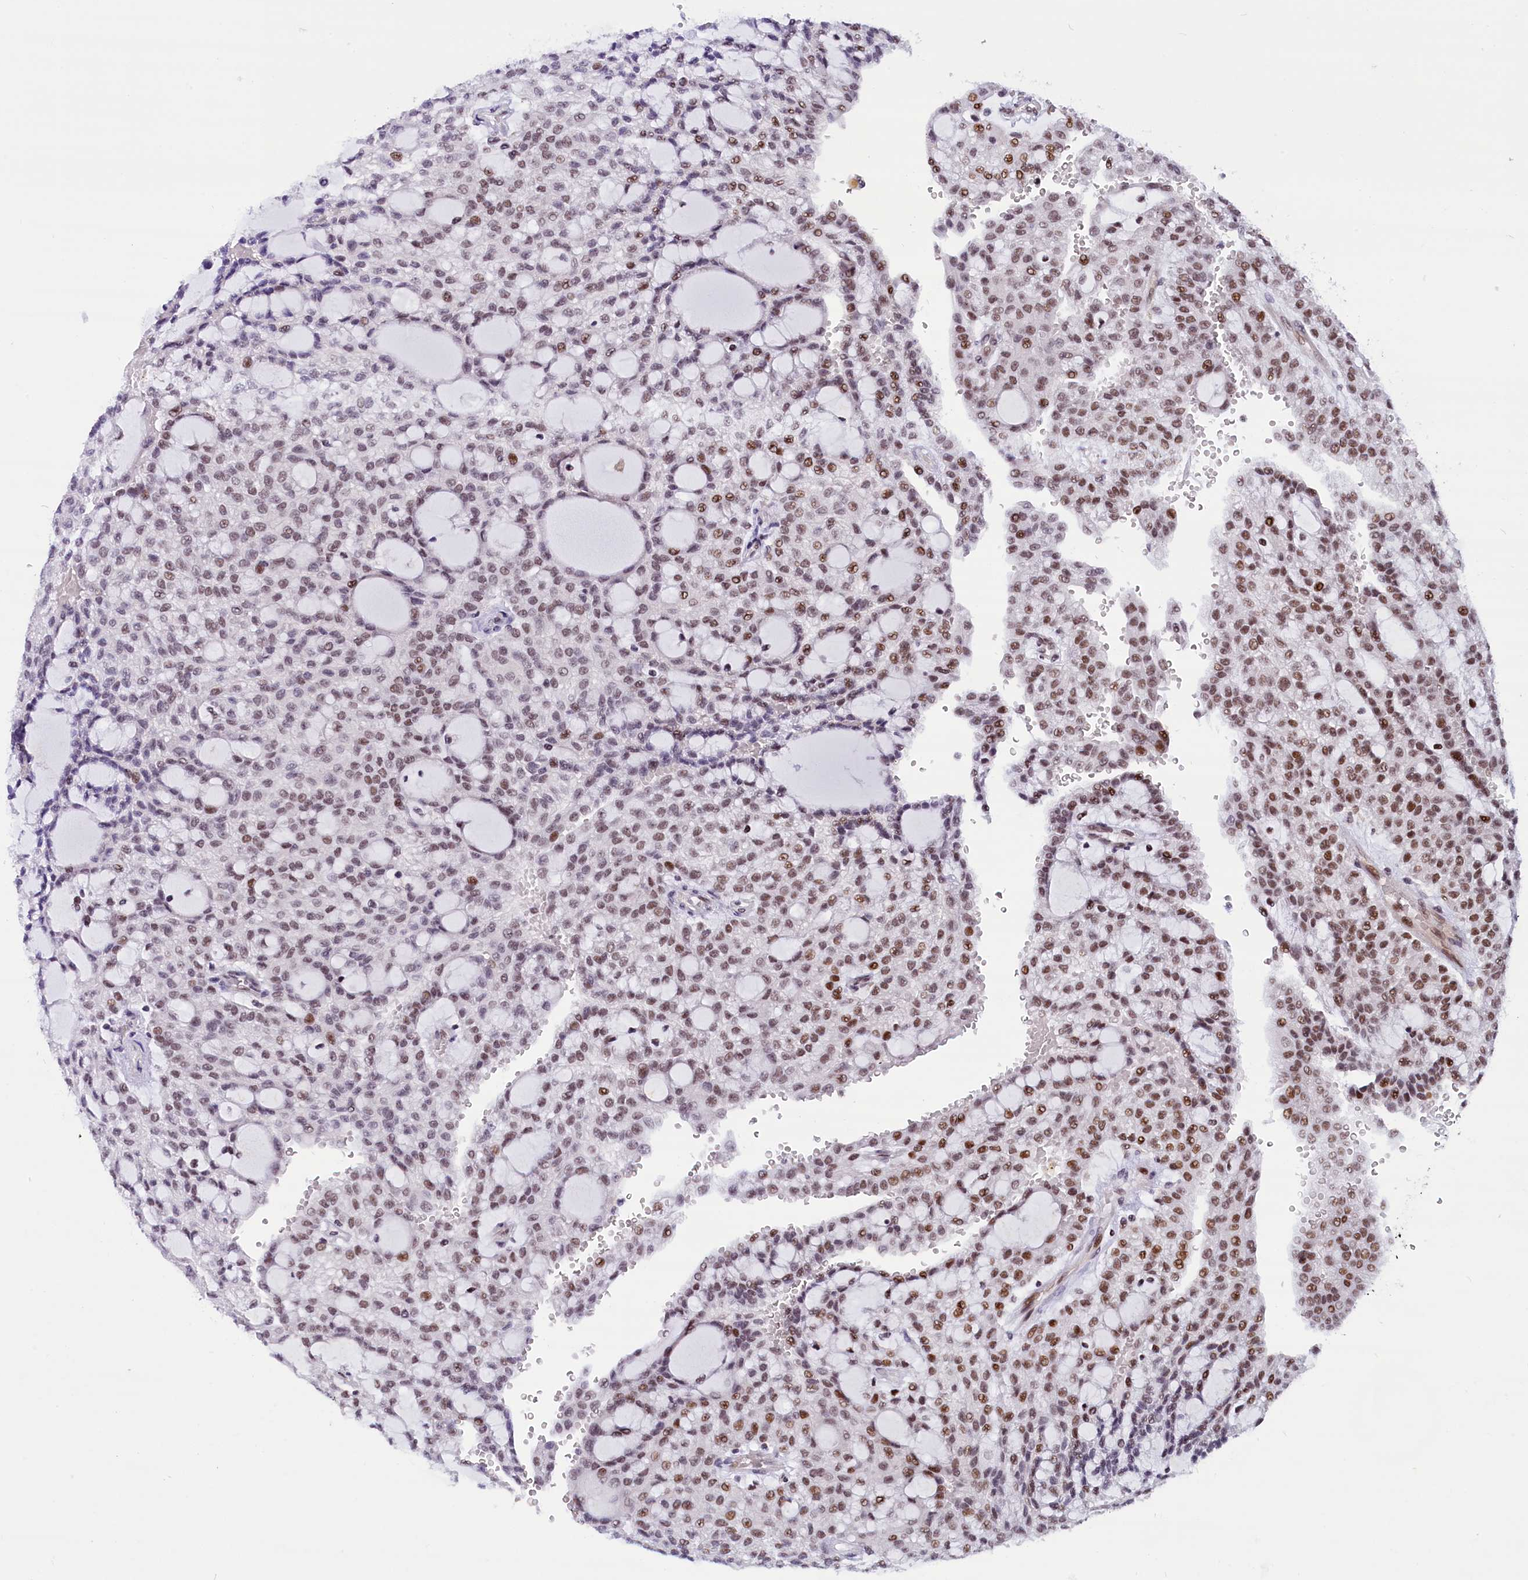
{"staining": {"intensity": "moderate", "quantity": ">75%", "location": "nuclear"}, "tissue": "renal cancer", "cell_type": "Tumor cells", "image_type": "cancer", "snomed": [{"axis": "morphology", "description": "Adenocarcinoma, NOS"}, {"axis": "topography", "description": "Kidney"}], "caption": "Immunohistochemical staining of human renal cancer displays medium levels of moderate nuclear expression in approximately >75% of tumor cells. (IHC, brightfield microscopy, high magnification).", "gene": "CDYL2", "patient": {"sex": "male", "age": 63}}